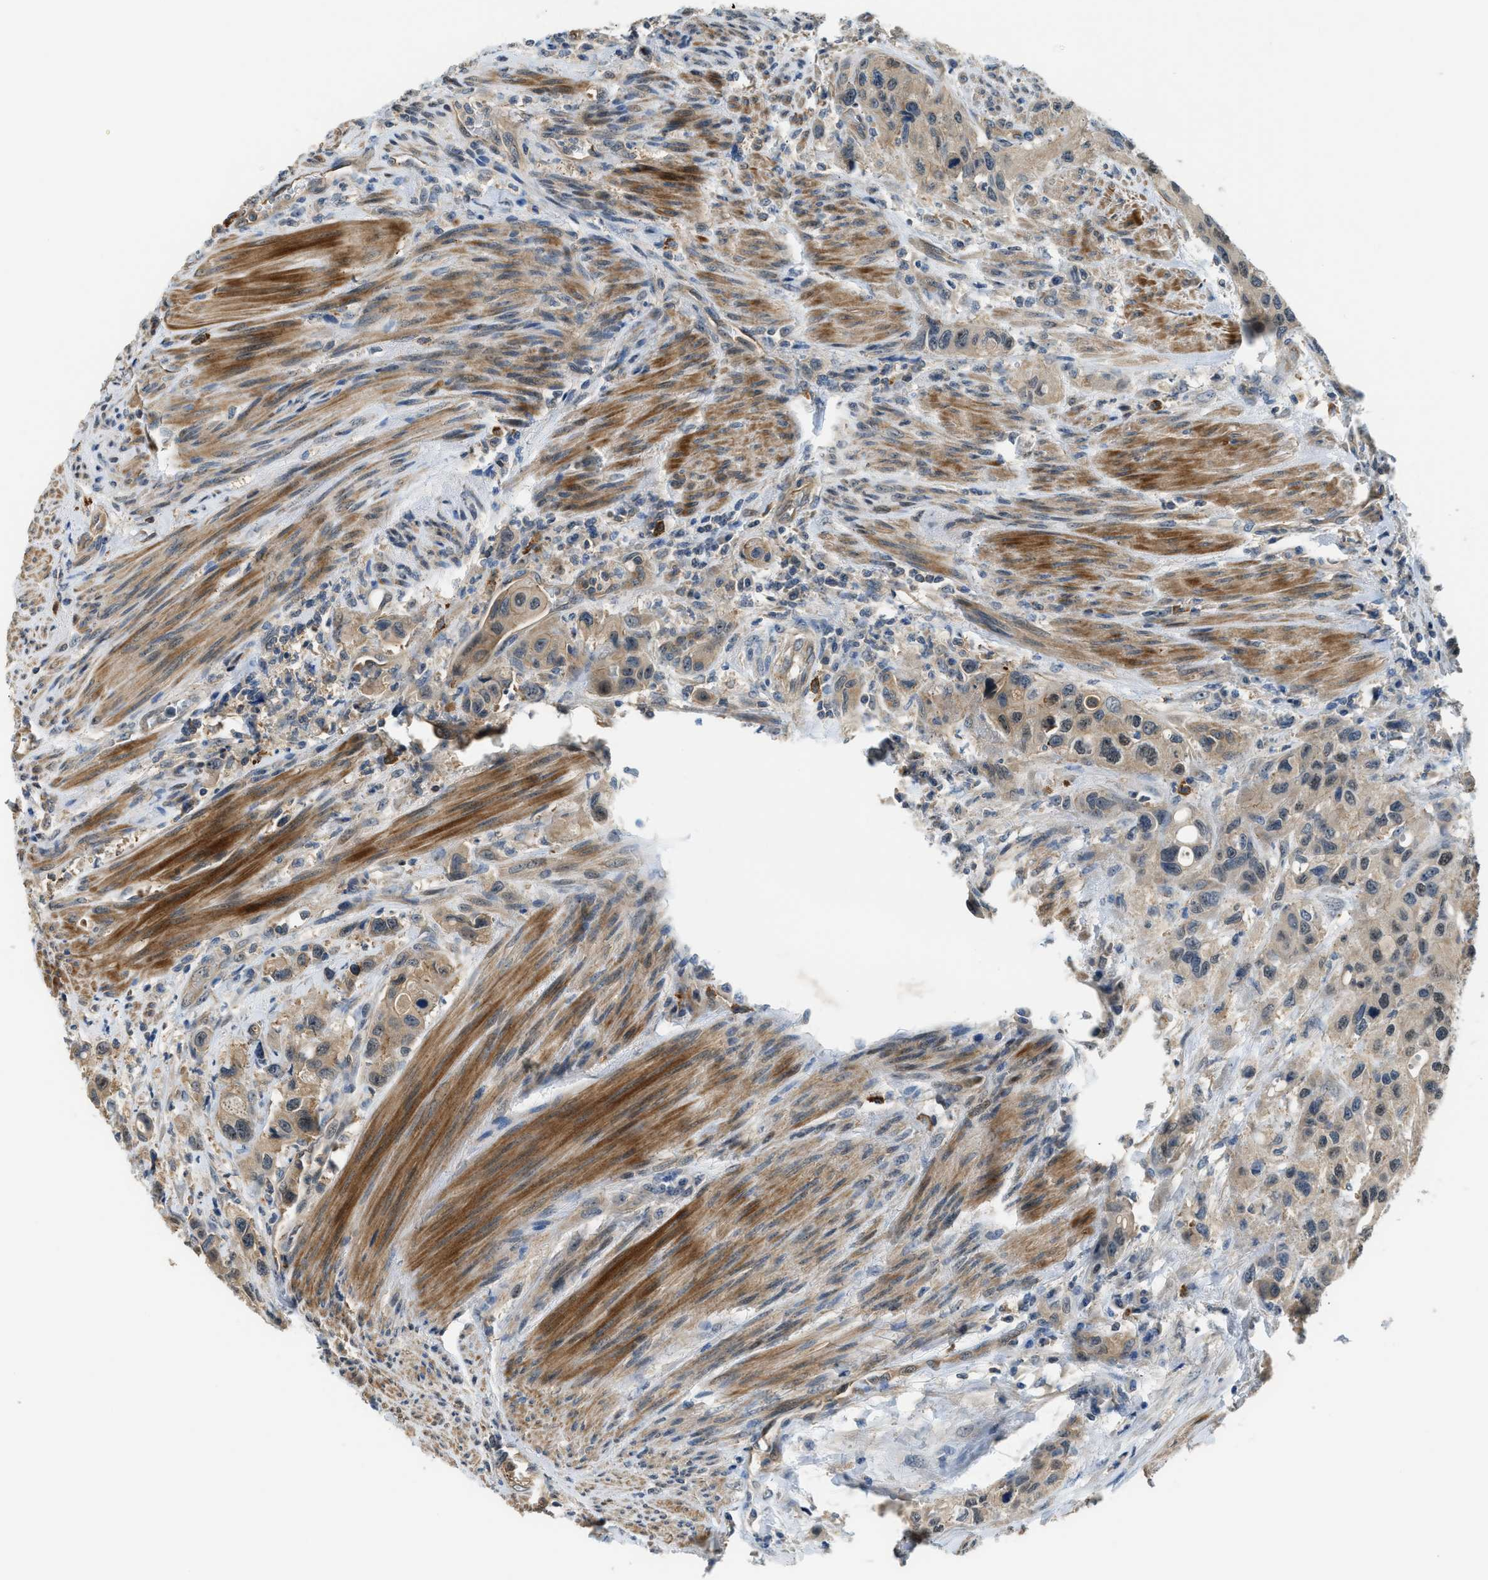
{"staining": {"intensity": "weak", "quantity": ">75%", "location": "cytoplasmic/membranous,nuclear"}, "tissue": "urothelial cancer", "cell_type": "Tumor cells", "image_type": "cancer", "snomed": [{"axis": "morphology", "description": "Urothelial carcinoma, High grade"}, {"axis": "topography", "description": "Urinary bladder"}], "caption": "A micrograph of urothelial cancer stained for a protein reveals weak cytoplasmic/membranous and nuclear brown staining in tumor cells.", "gene": "CBLB", "patient": {"sex": "female", "age": 56}}